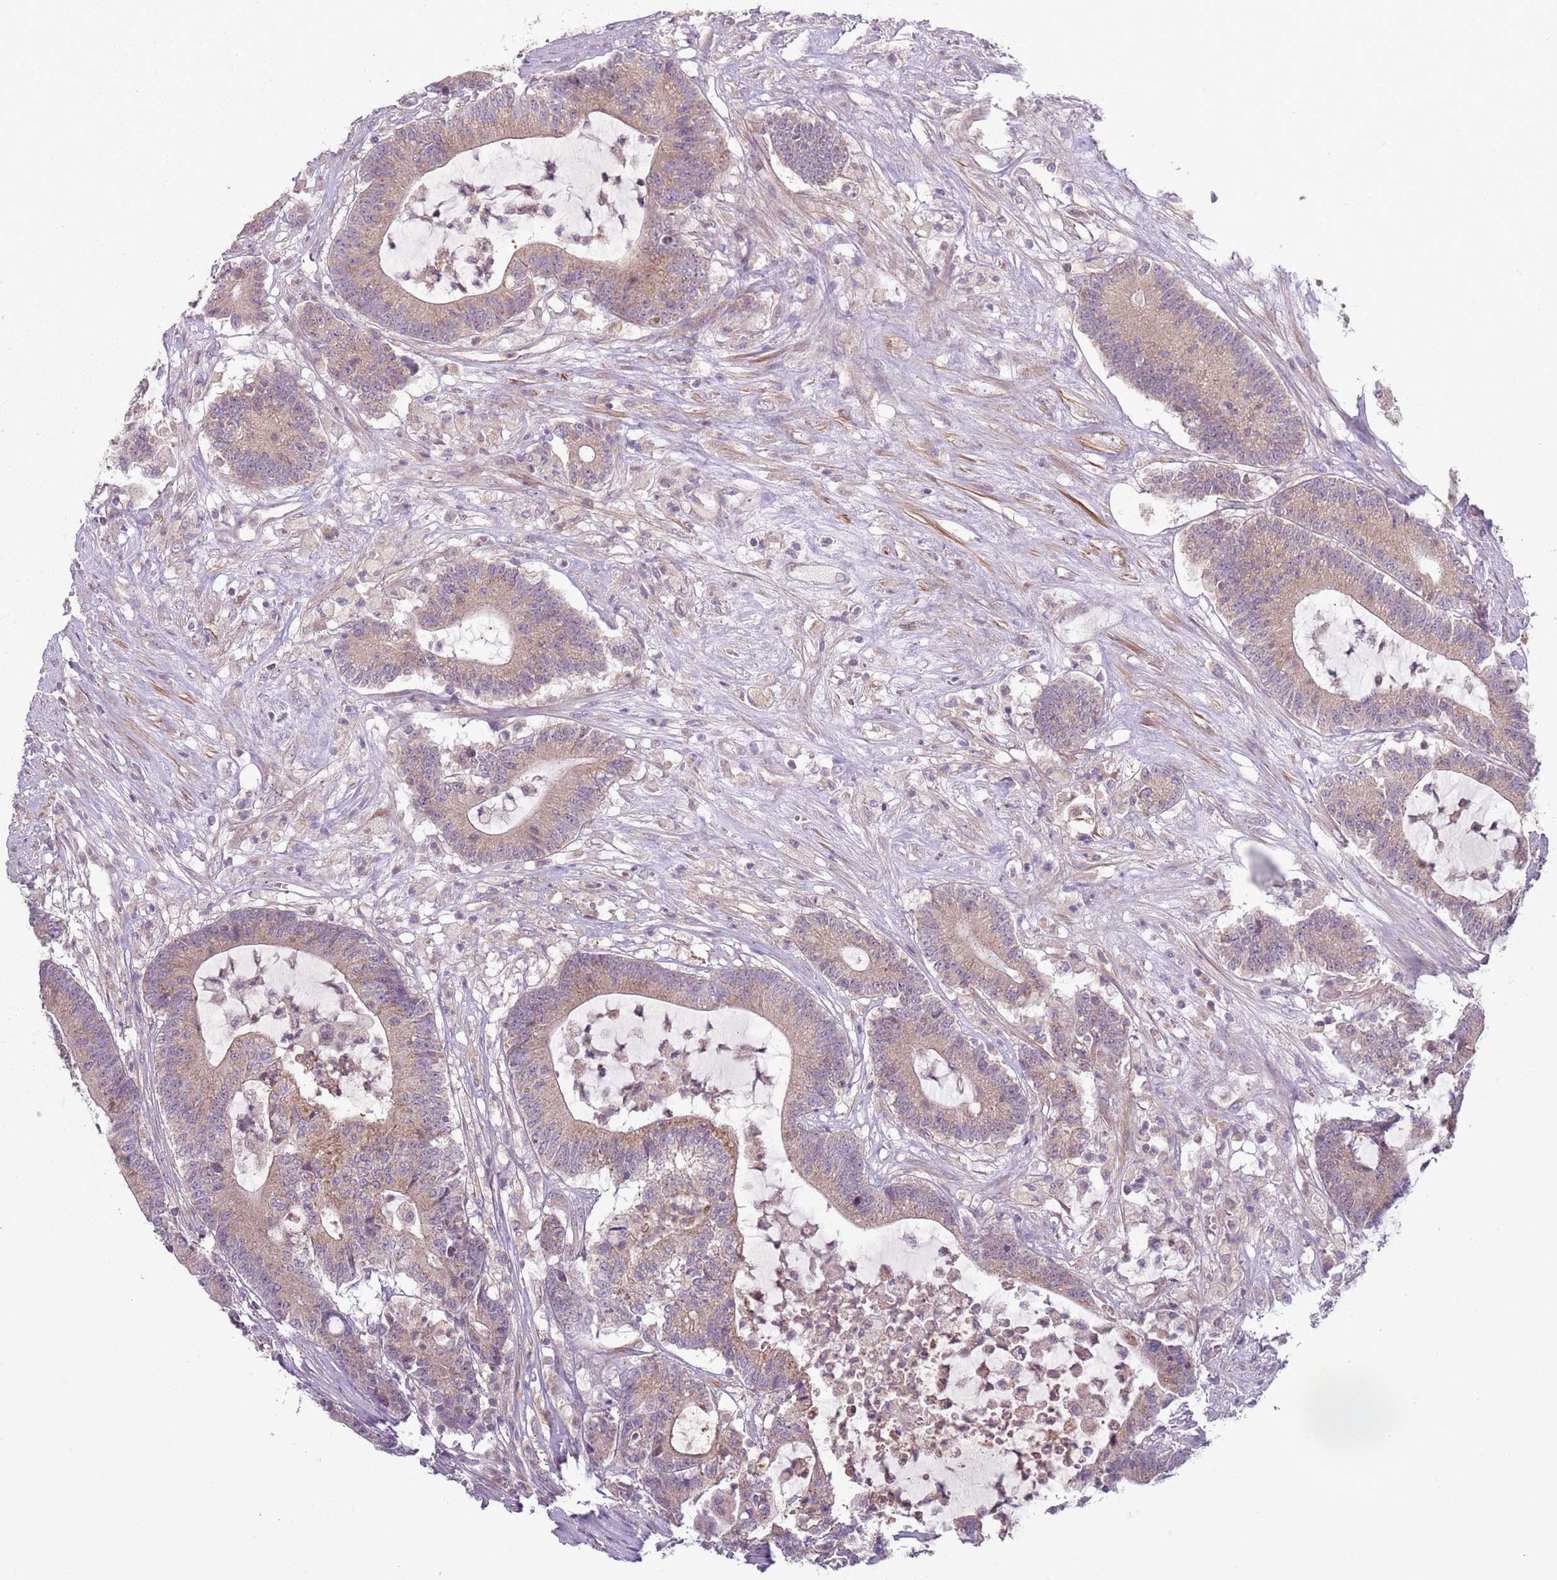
{"staining": {"intensity": "weak", "quantity": ">75%", "location": "cytoplasmic/membranous"}, "tissue": "colorectal cancer", "cell_type": "Tumor cells", "image_type": "cancer", "snomed": [{"axis": "morphology", "description": "Adenocarcinoma, NOS"}, {"axis": "topography", "description": "Colon"}], "caption": "The micrograph demonstrates staining of colorectal cancer, revealing weak cytoplasmic/membranous protein positivity (brown color) within tumor cells.", "gene": "DTD2", "patient": {"sex": "female", "age": 84}}